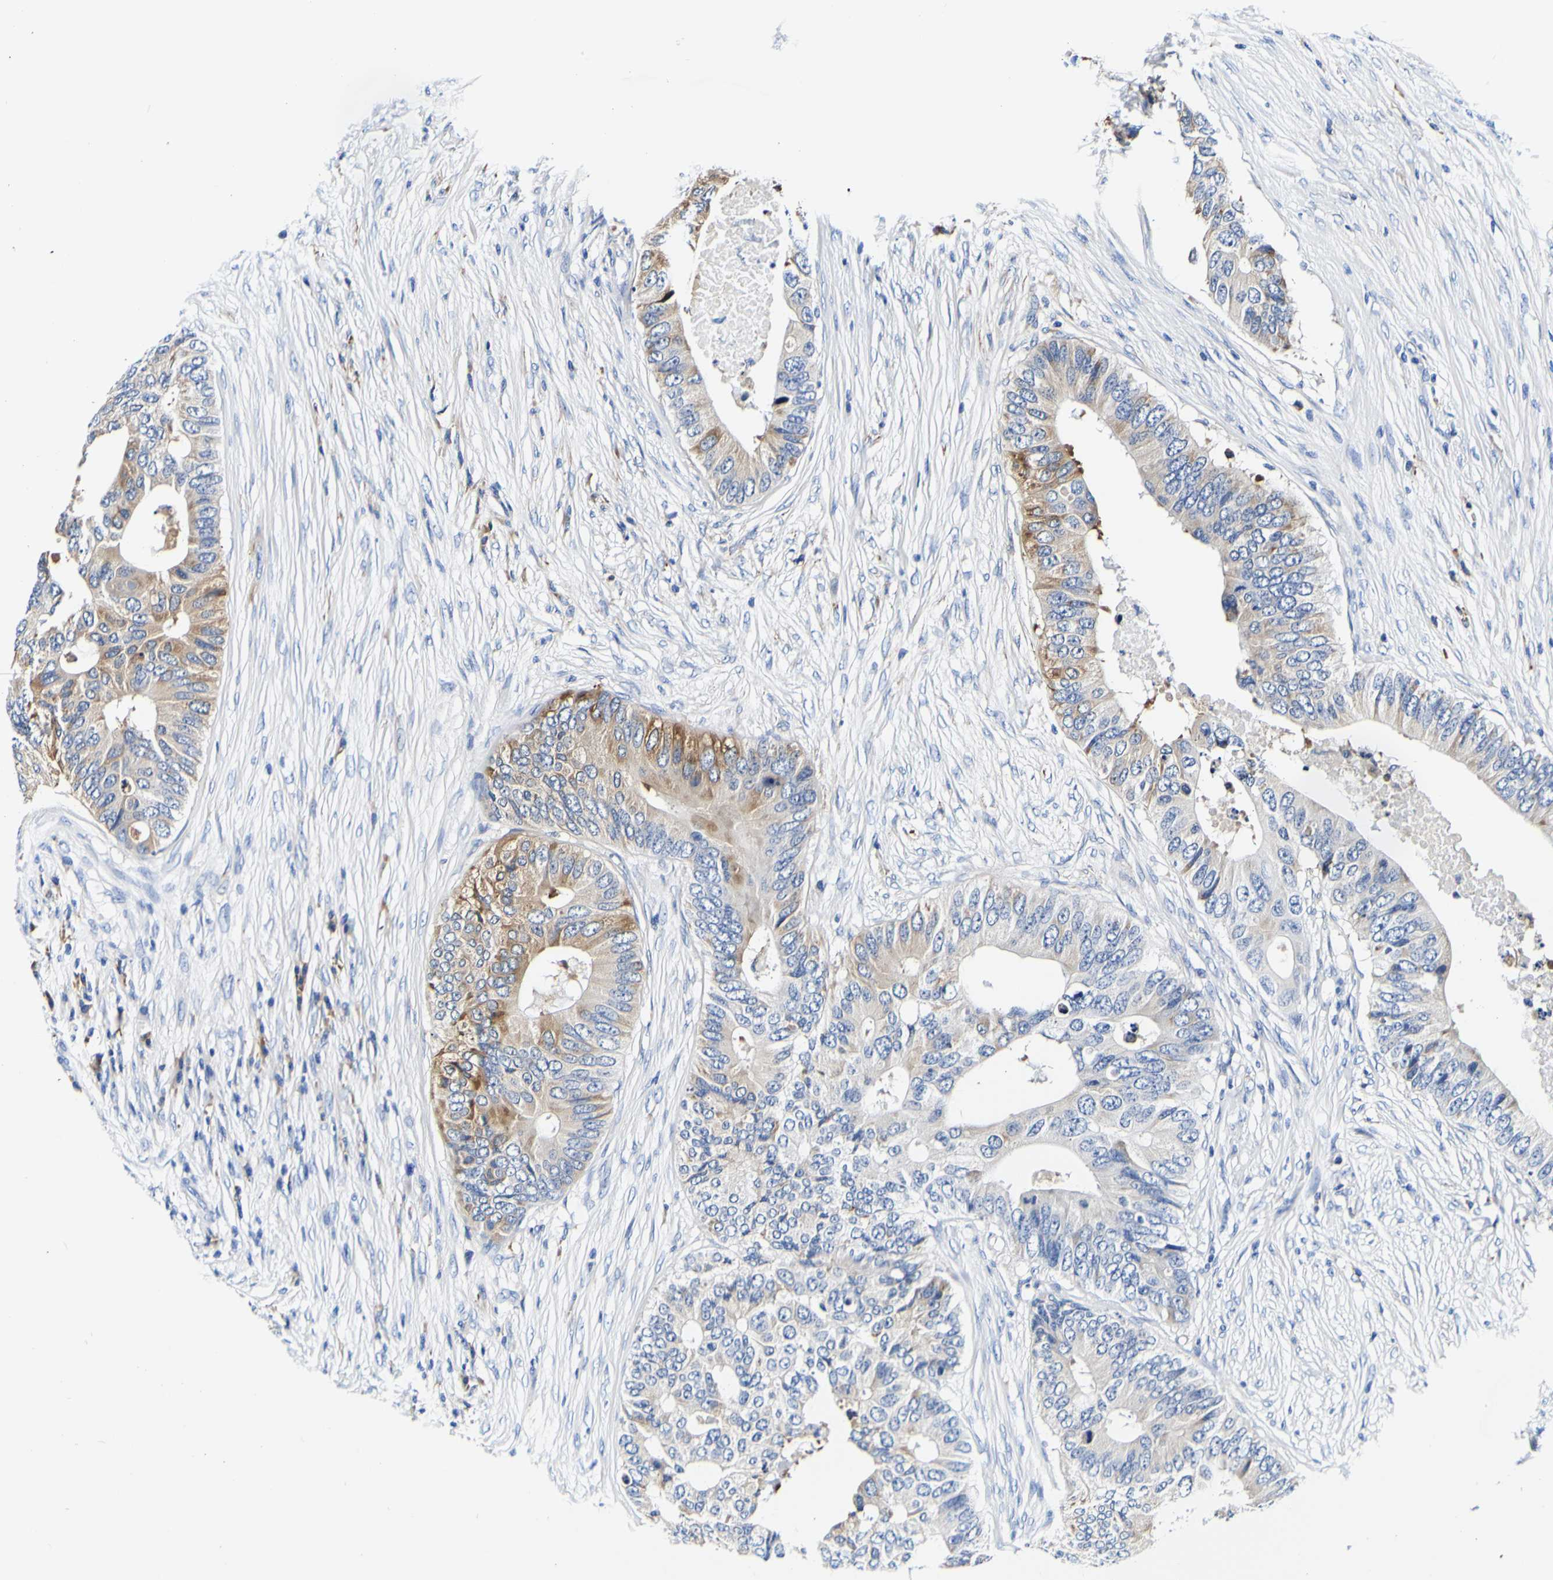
{"staining": {"intensity": "moderate", "quantity": "<25%", "location": "cytoplasmic/membranous"}, "tissue": "colorectal cancer", "cell_type": "Tumor cells", "image_type": "cancer", "snomed": [{"axis": "morphology", "description": "Adenocarcinoma, NOS"}, {"axis": "topography", "description": "Colon"}], "caption": "Colorectal cancer tissue demonstrates moderate cytoplasmic/membranous staining in approximately <25% of tumor cells, visualized by immunohistochemistry.", "gene": "P4HB", "patient": {"sex": "male", "age": 71}}